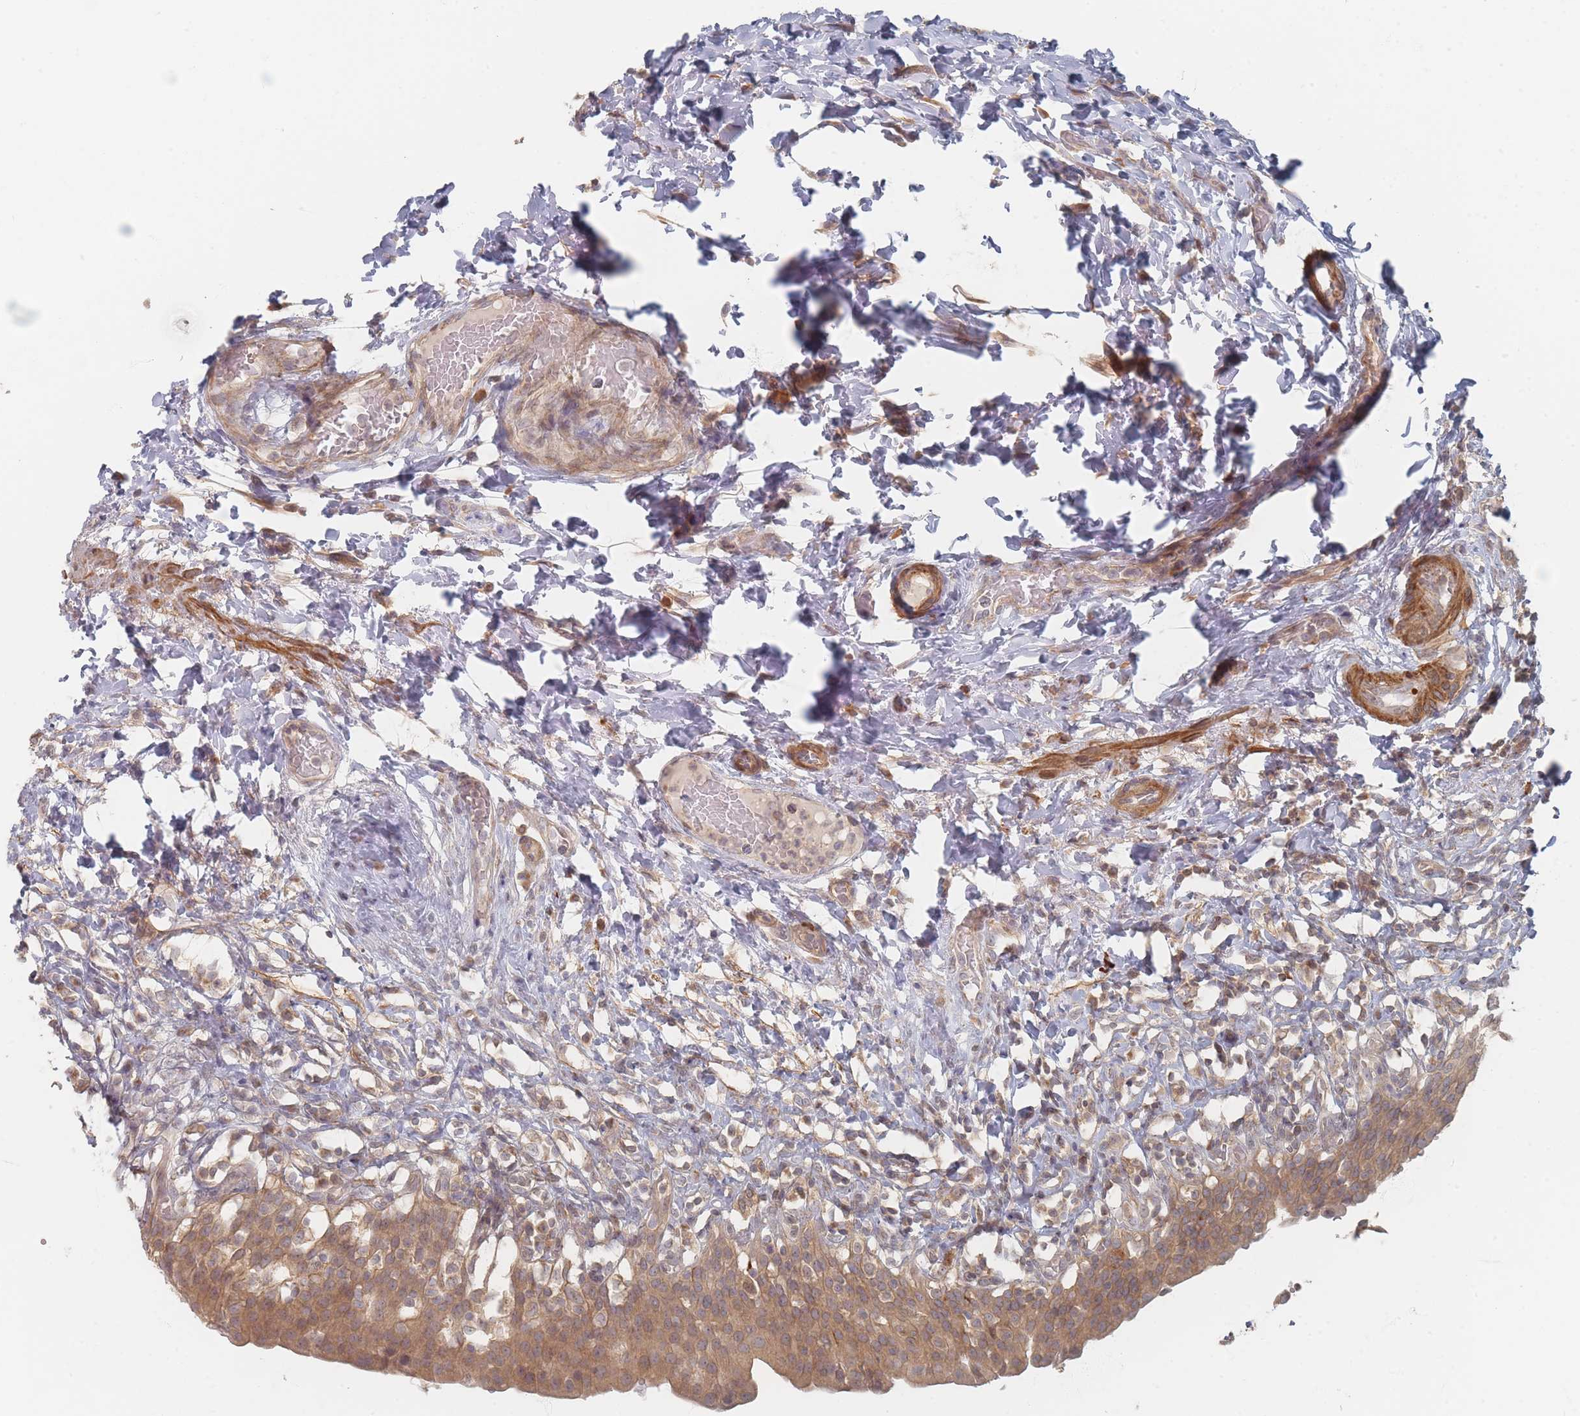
{"staining": {"intensity": "moderate", "quantity": ">75%", "location": "cytoplasmic/membranous"}, "tissue": "urinary bladder", "cell_type": "Urothelial cells", "image_type": "normal", "snomed": [{"axis": "morphology", "description": "Normal tissue, NOS"}, {"axis": "morphology", "description": "Inflammation, NOS"}, {"axis": "topography", "description": "Urinary bladder"}], "caption": "The histopathology image demonstrates immunohistochemical staining of unremarkable urinary bladder. There is moderate cytoplasmic/membranous expression is appreciated in approximately >75% of urothelial cells.", "gene": "GLE1", "patient": {"sex": "male", "age": 64}}